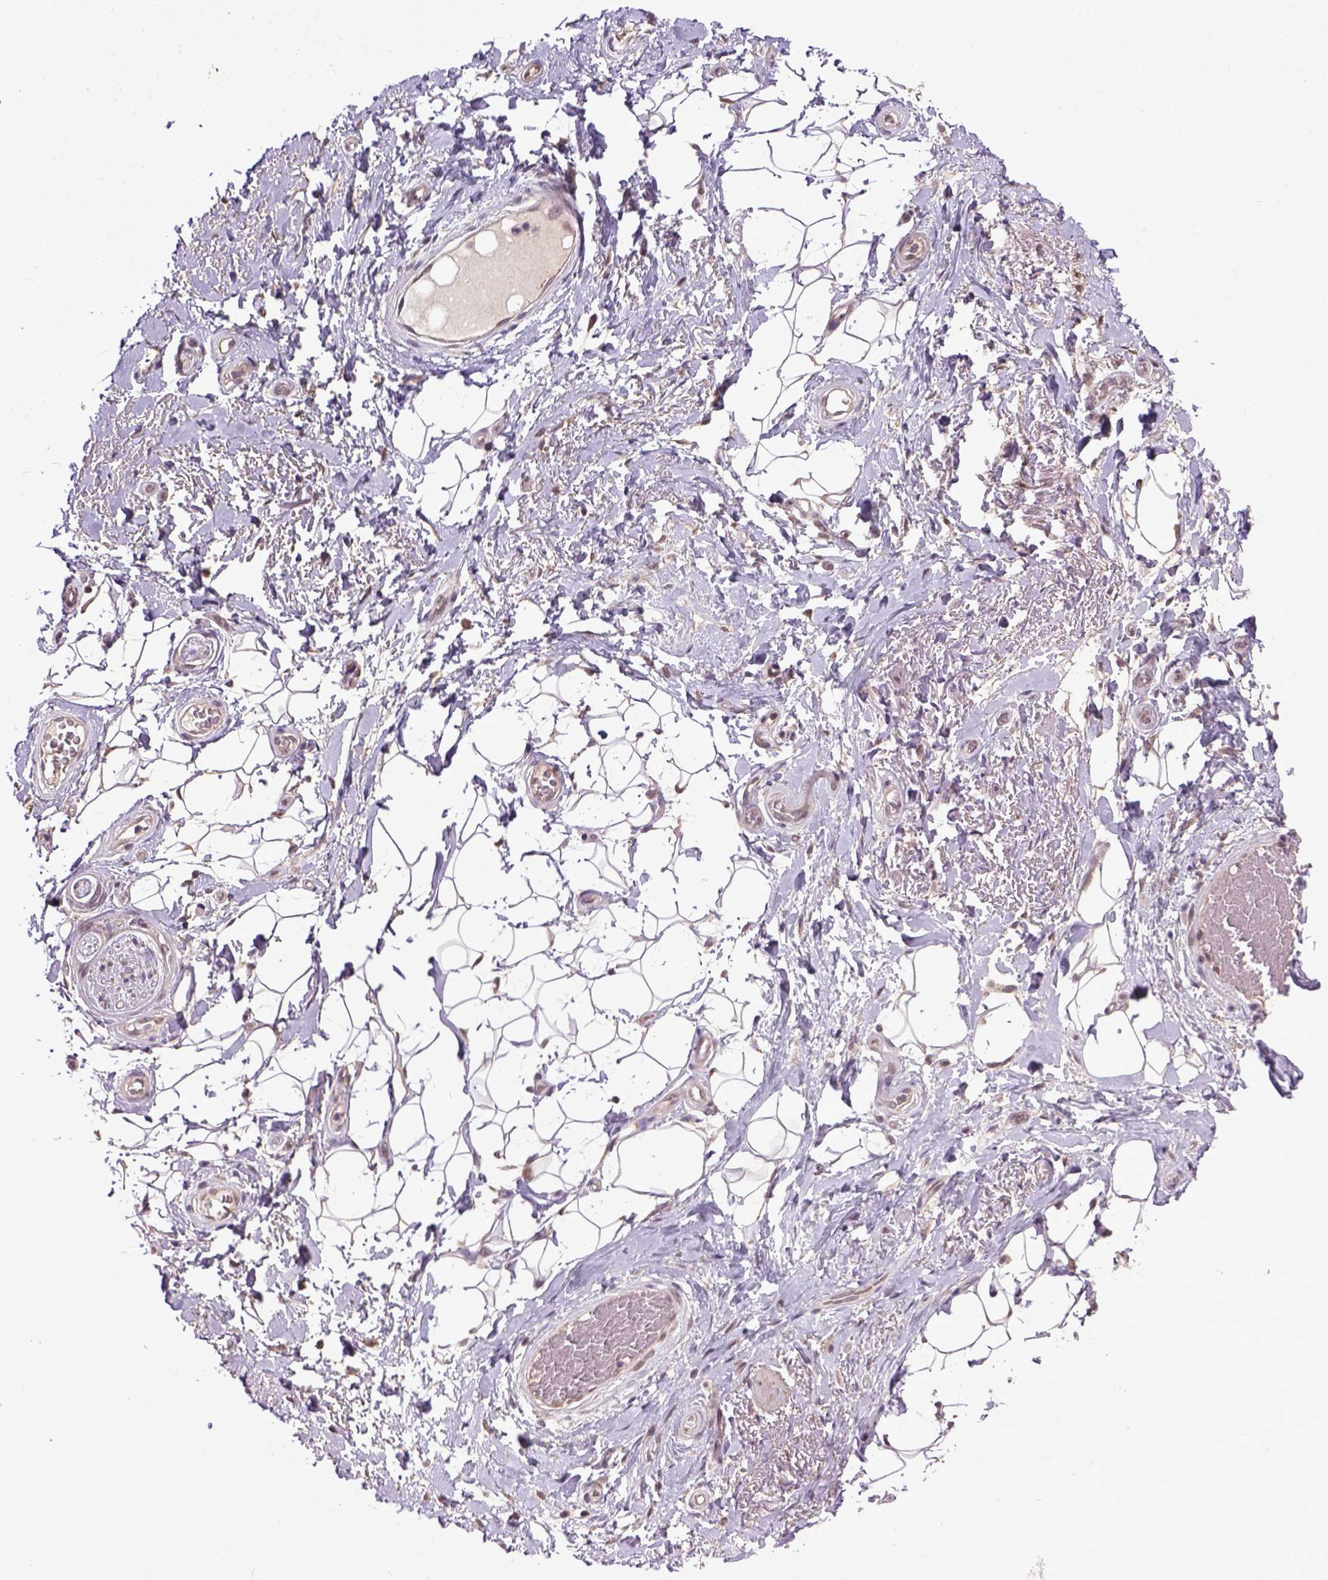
{"staining": {"intensity": "moderate", "quantity": ">75%", "location": "nuclear"}, "tissue": "adipose tissue", "cell_type": "Adipocytes", "image_type": "normal", "snomed": [{"axis": "morphology", "description": "Normal tissue, NOS"}, {"axis": "topography", "description": "Anal"}, {"axis": "topography", "description": "Peripheral nerve tissue"}], "caption": "IHC (DAB) staining of normal human adipose tissue exhibits moderate nuclear protein staining in about >75% of adipocytes.", "gene": "UBA3", "patient": {"sex": "male", "age": 53}}